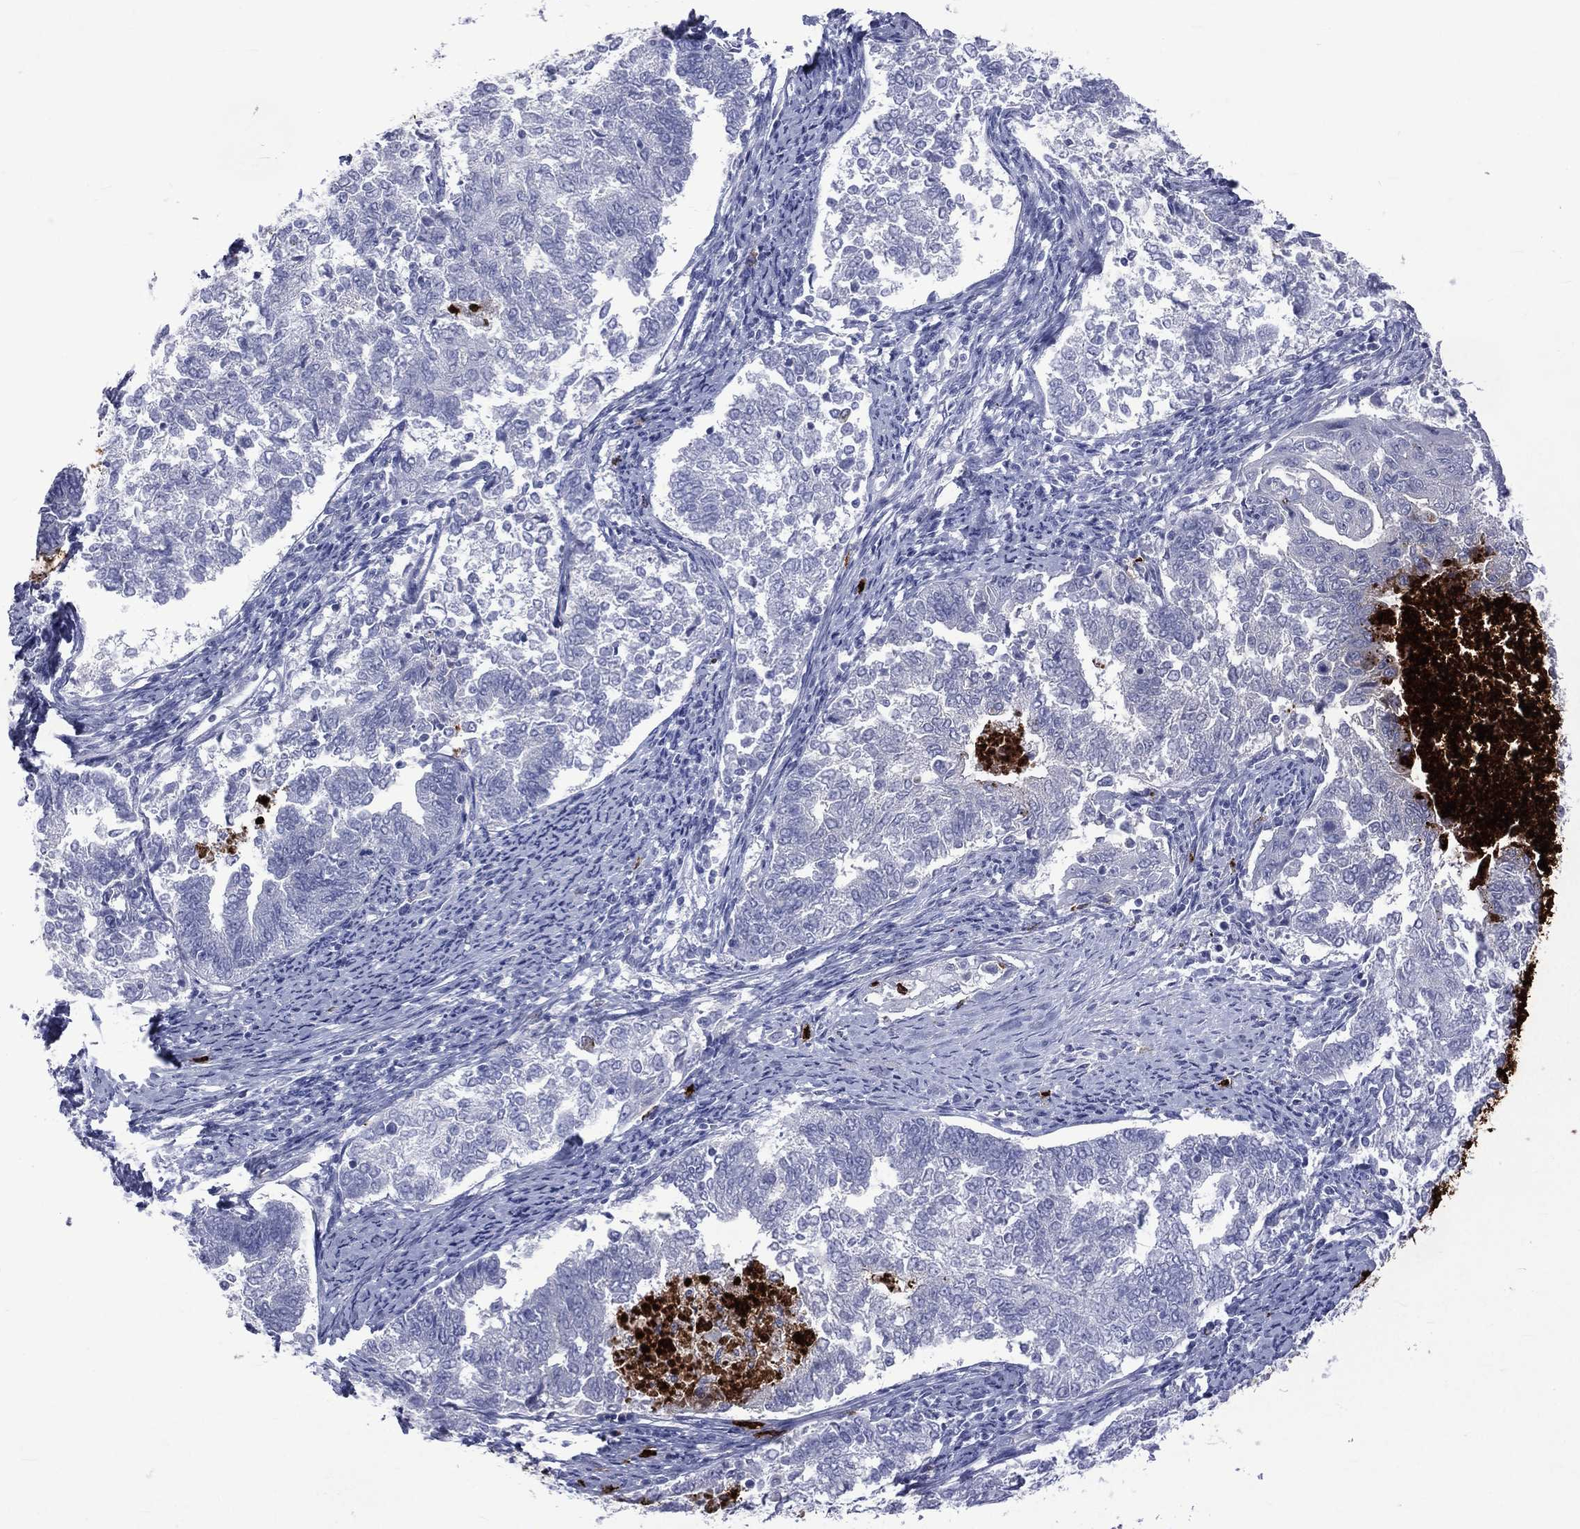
{"staining": {"intensity": "negative", "quantity": "none", "location": "none"}, "tissue": "endometrial cancer", "cell_type": "Tumor cells", "image_type": "cancer", "snomed": [{"axis": "morphology", "description": "Adenocarcinoma, NOS"}, {"axis": "topography", "description": "Endometrium"}], "caption": "Human endometrial adenocarcinoma stained for a protein using immunohistochemistry (IHC) shows no positivity in tumor cells.", "gene": "ELANE", "patient": {"sex": "female", "age": 65}}